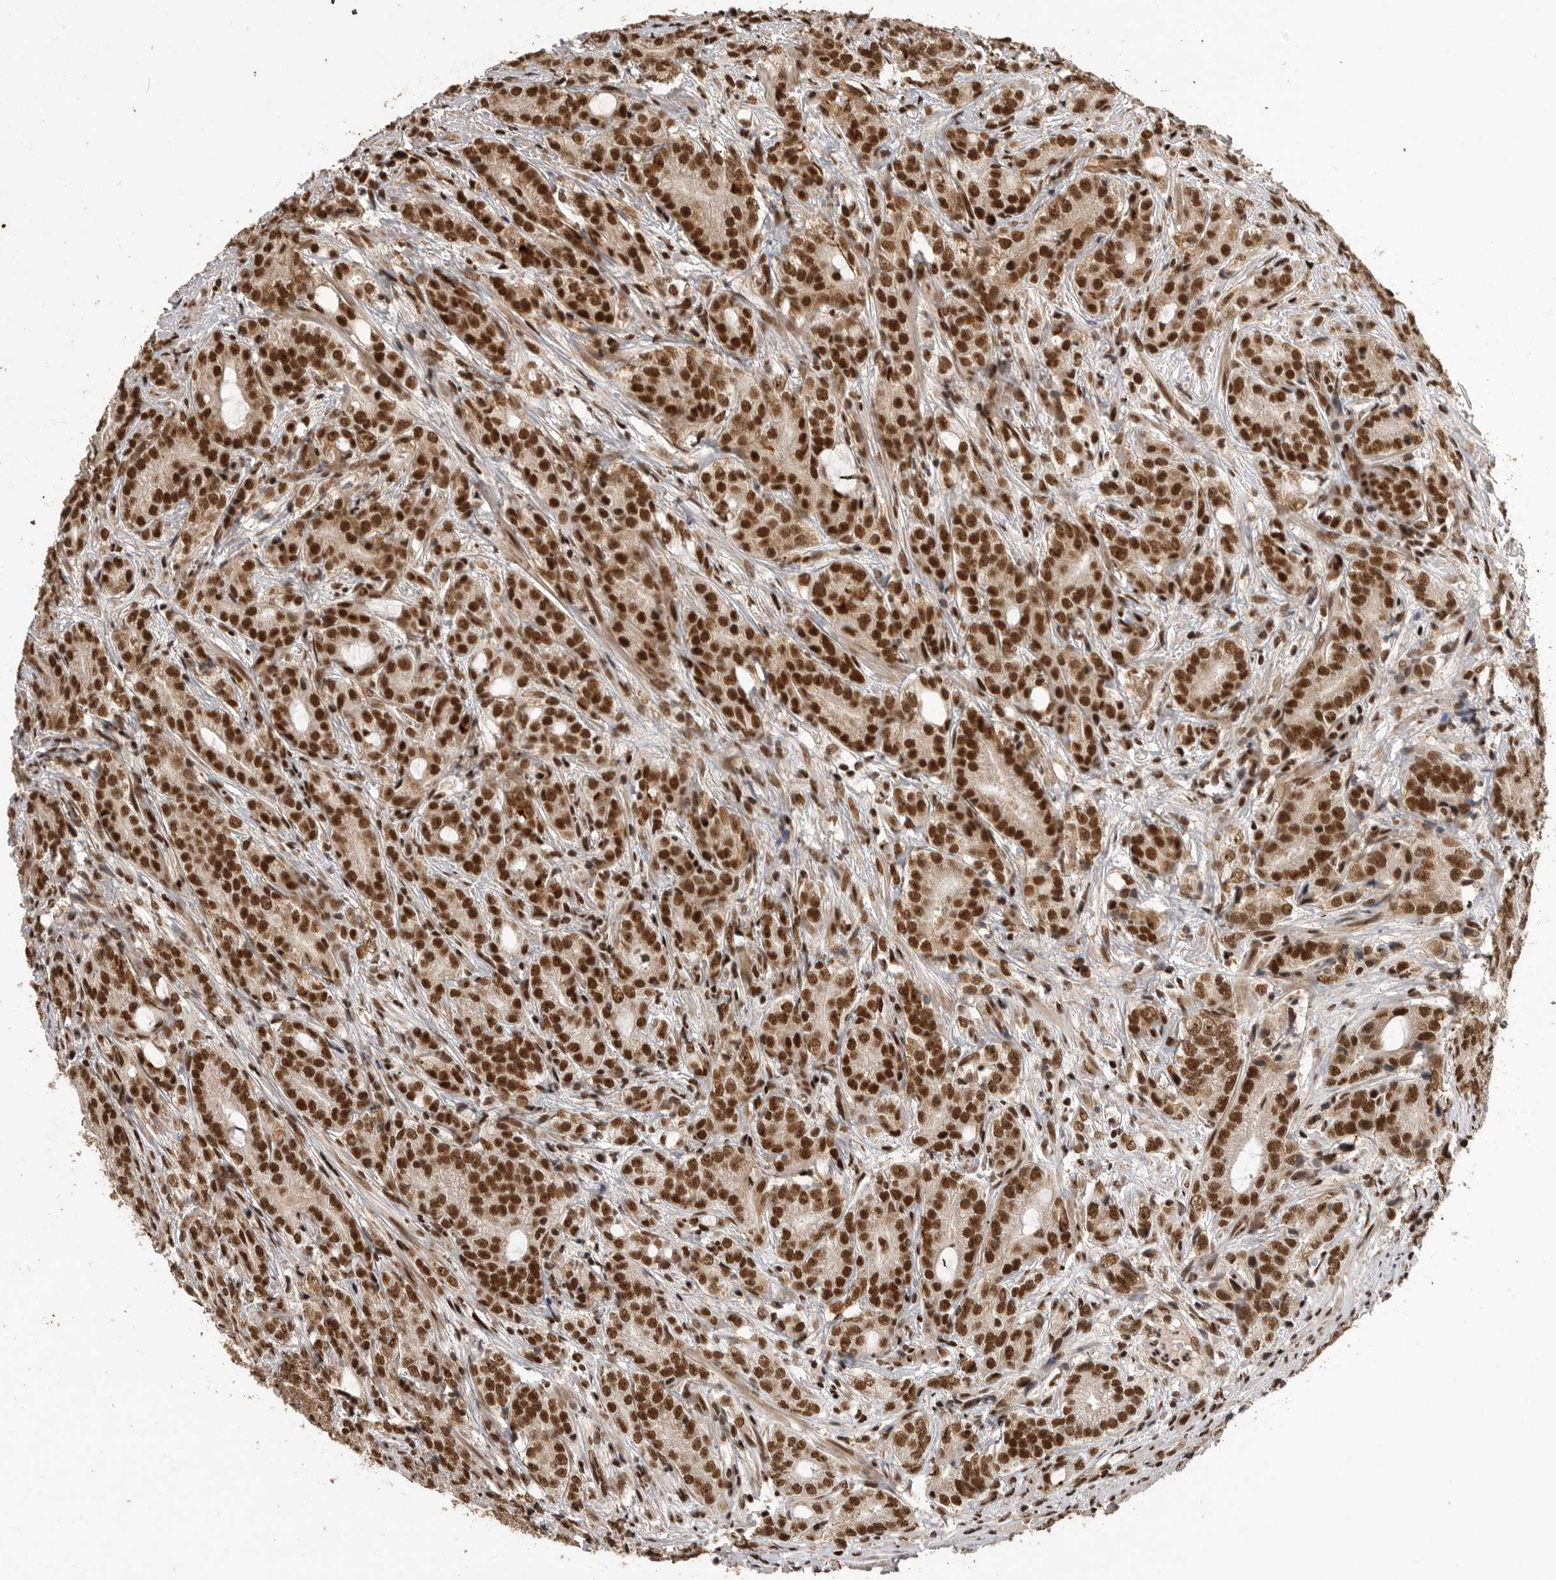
{"staining": {"intensity": "strong", "quantity": ">75%", "location": "nuclear"}, "tissue": "prostate cancer", "cell_type": "Tumor cells", "image_type": "cancer", "snomed": [{"axis": "morphology", "description": "Adenocarcinoma, High grade"}, {"axis": "topography", "description": "Prostate"}], "caption": "Immunohistochemistry micrograph of human prostate adenocarcinoma (high-grade) stained for a protein (brown), which reveals high levels of strong nuclear staining in approximately >75% of tumor cells.", "gene": "PPP1R8", "patient": {"sex": "male", "age": 57}}